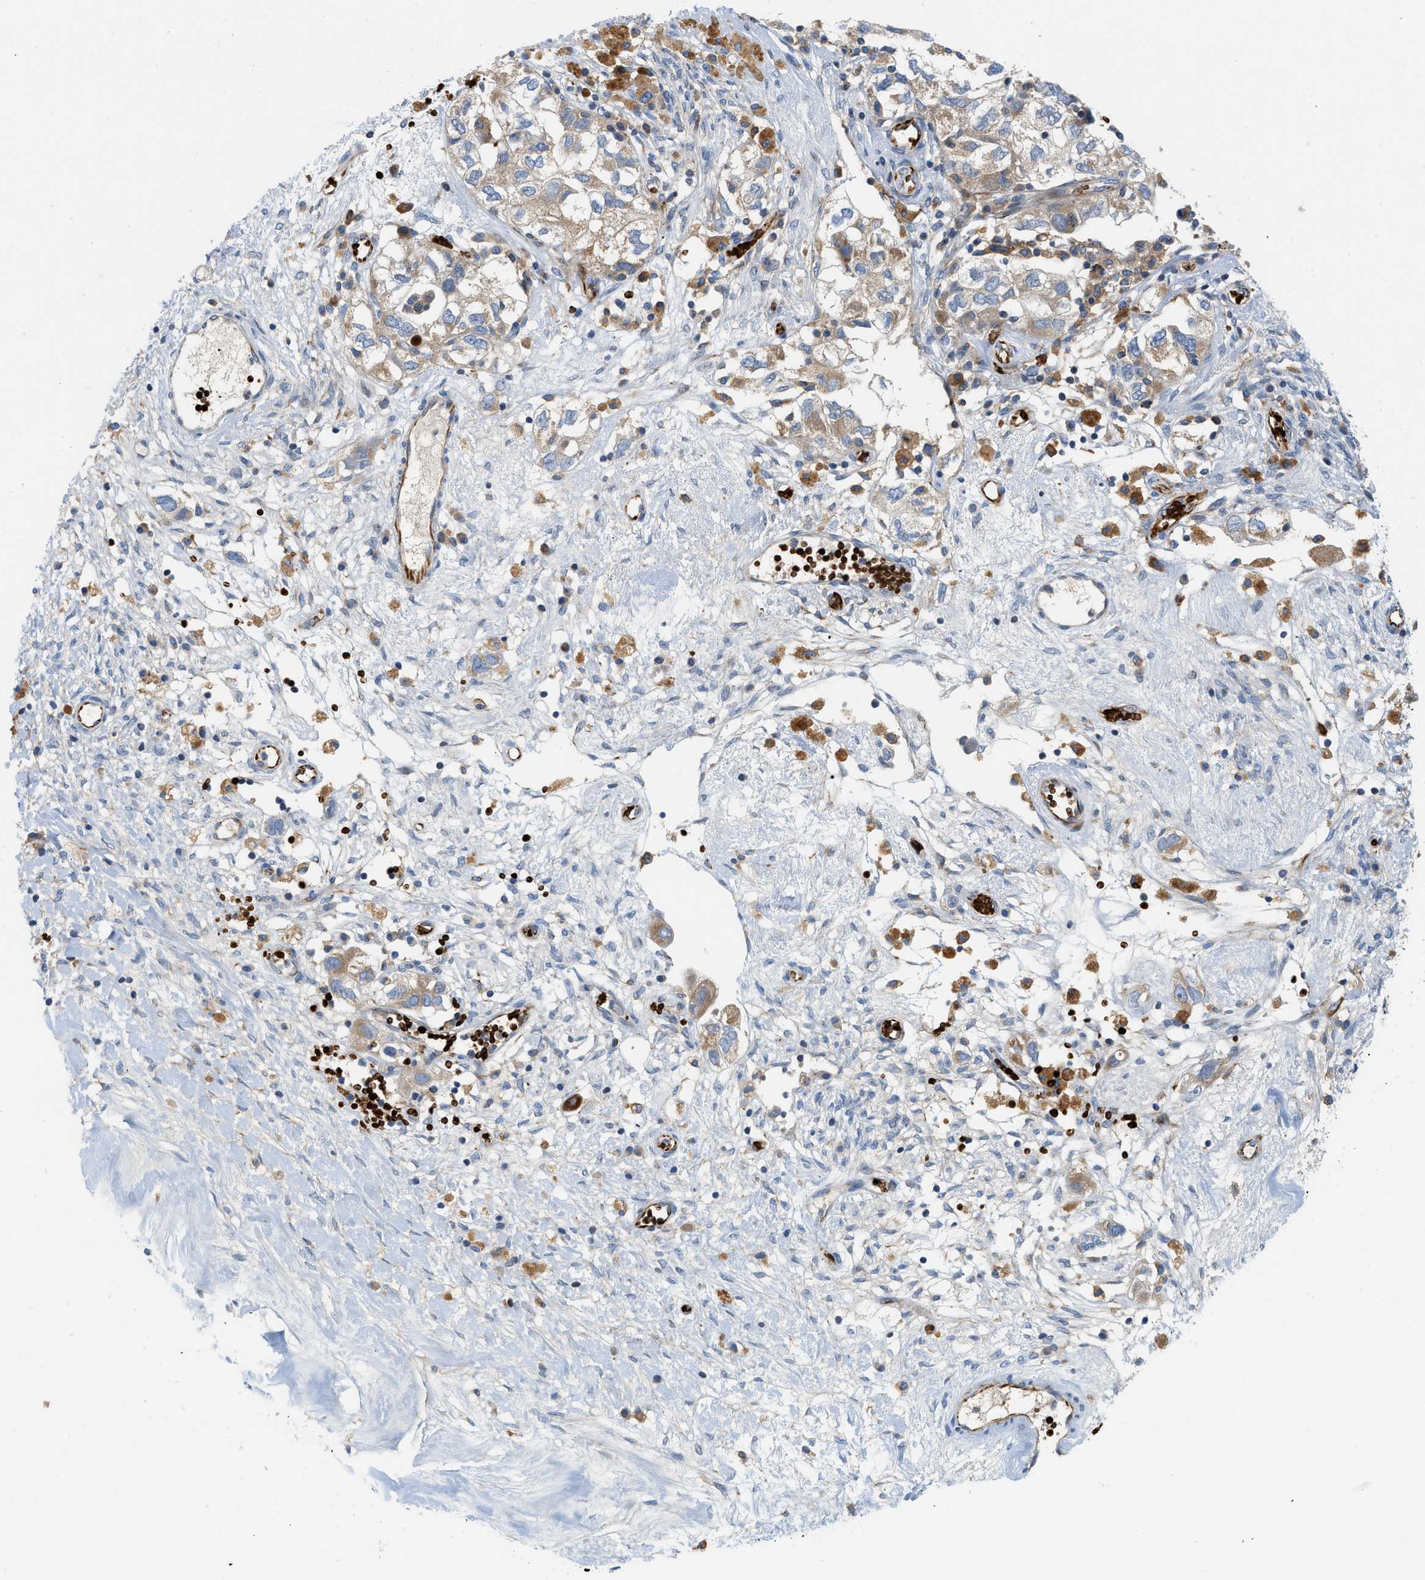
{"staining": {"intensity": "weak", "quantity": ">75%", "location": "cytoplasmic/membranous"}, "tissue": "ovarian cancer", "cell_type": "Tumor cells", "image_type": "cancer", "snomed": [{"axis": "morphology", "description": "Carcinoma, NOS"}, {"axis": "morphology", "description": "Cystadenocarcinoma, serous, NOS"}, {"axis": "topography", "description": "Ovary"}], "caption": "Weak cytoplasmic/membranous positivity for a protein is present in approximately >75% of tumor cells of ovarian cancer using IHC.", "gene": "ZNF831", "patient": {"sex": "female", "age": 69}}